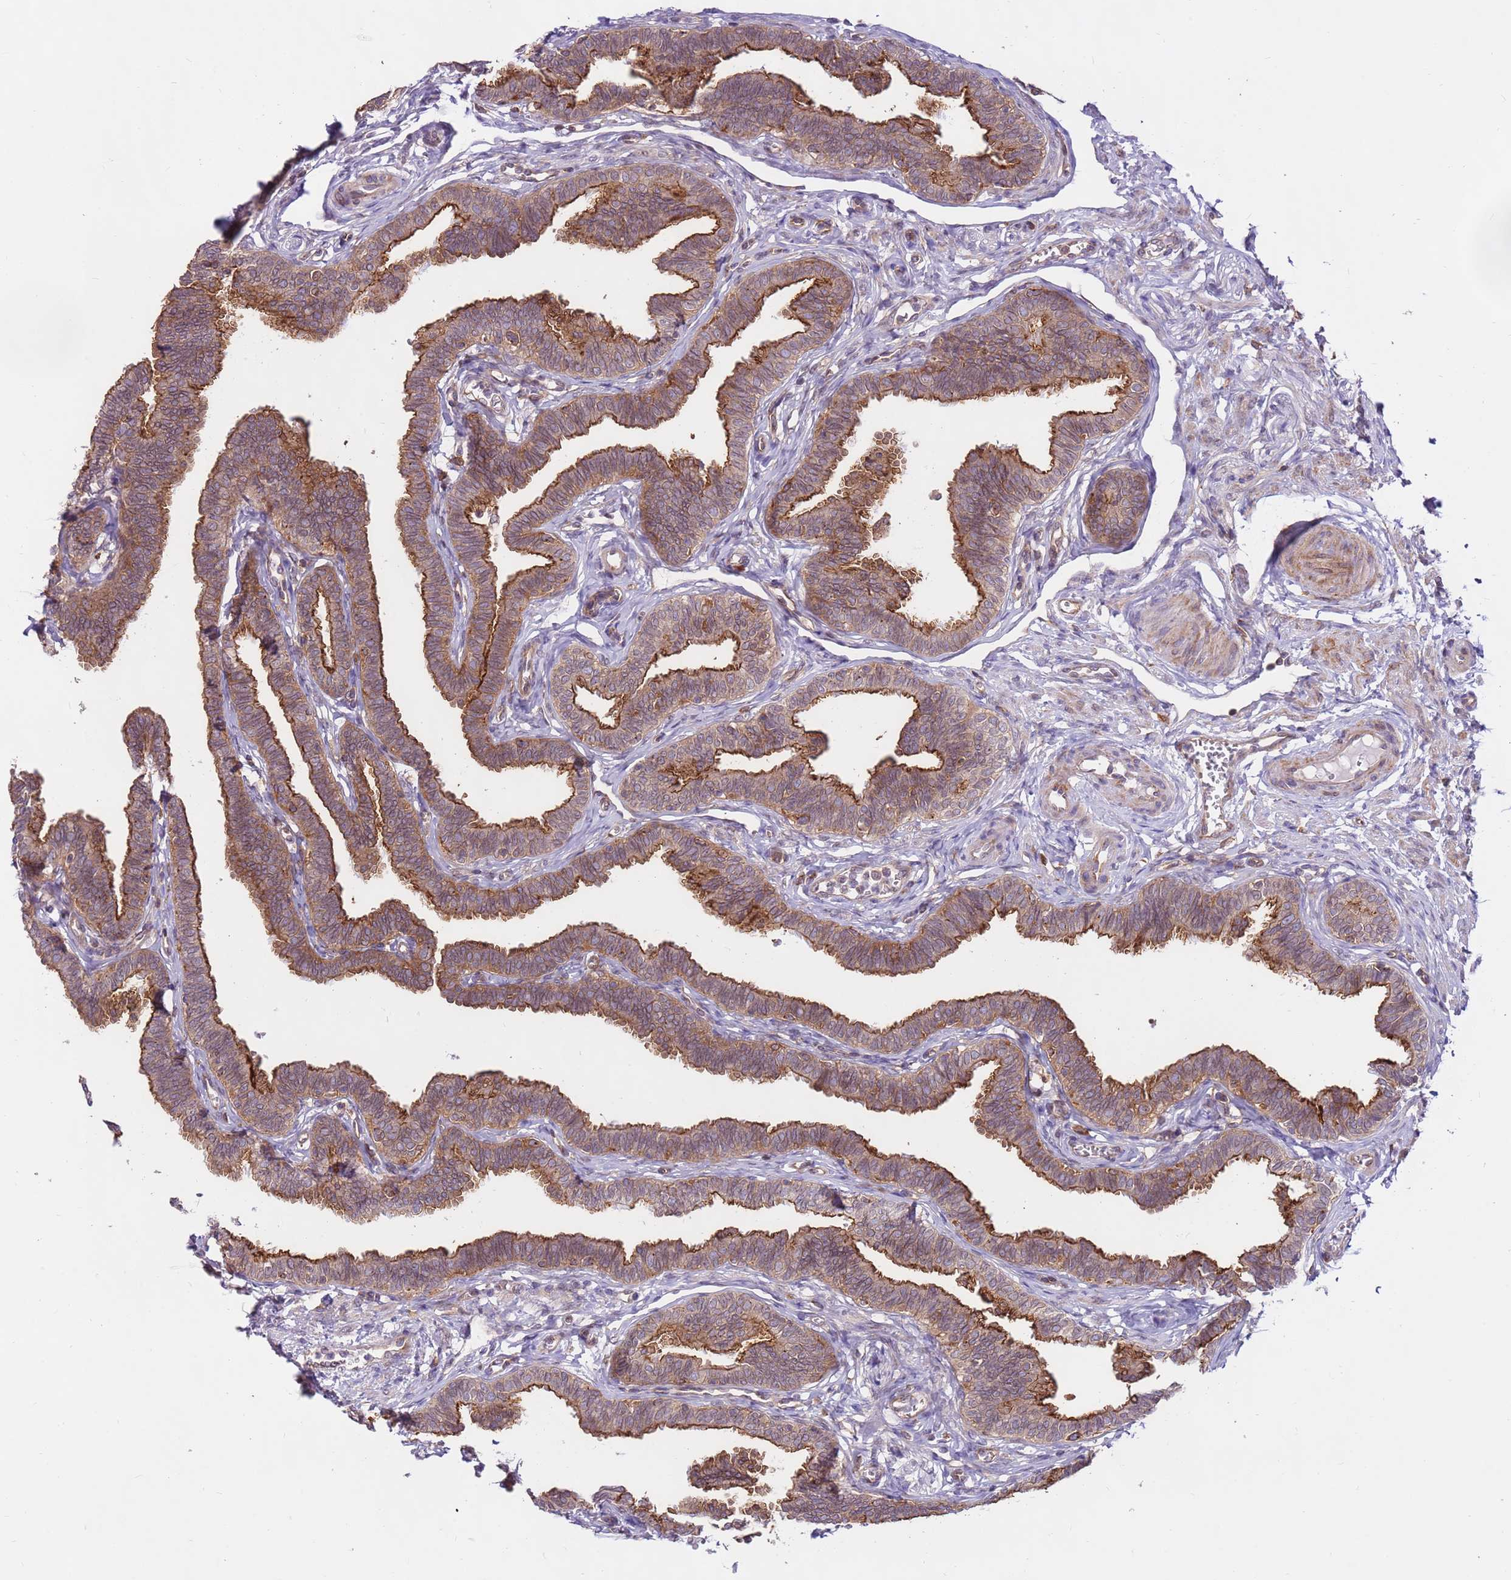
{"staining": {"intensity": "strong", "quantity": ">75%", "location": "cytoplasmic/membranous"}, "tissue": "fallopian tube", "cell_type": "Glandular cells", "image_type": "normal", "snomed": [{"axis": "morphology", "description": "Normal tissue, NOS"}, {"axis": "topography", "description": "Fallopian tube"}, {"axis": "topography", "description": "Ovary"}], "caption": "Immunohistochemistry (DAB (3,3'-diaminobenzidine)) staining of unremarkable human fallopian tube shows strong cytoplasmic/membranous protein expression in about >75% of glandular cells. (Brightfield microscopy of DAB IHC at high magnification).", "gene": "DDX19B", "patient": {"sex": "female", "age": 23}}